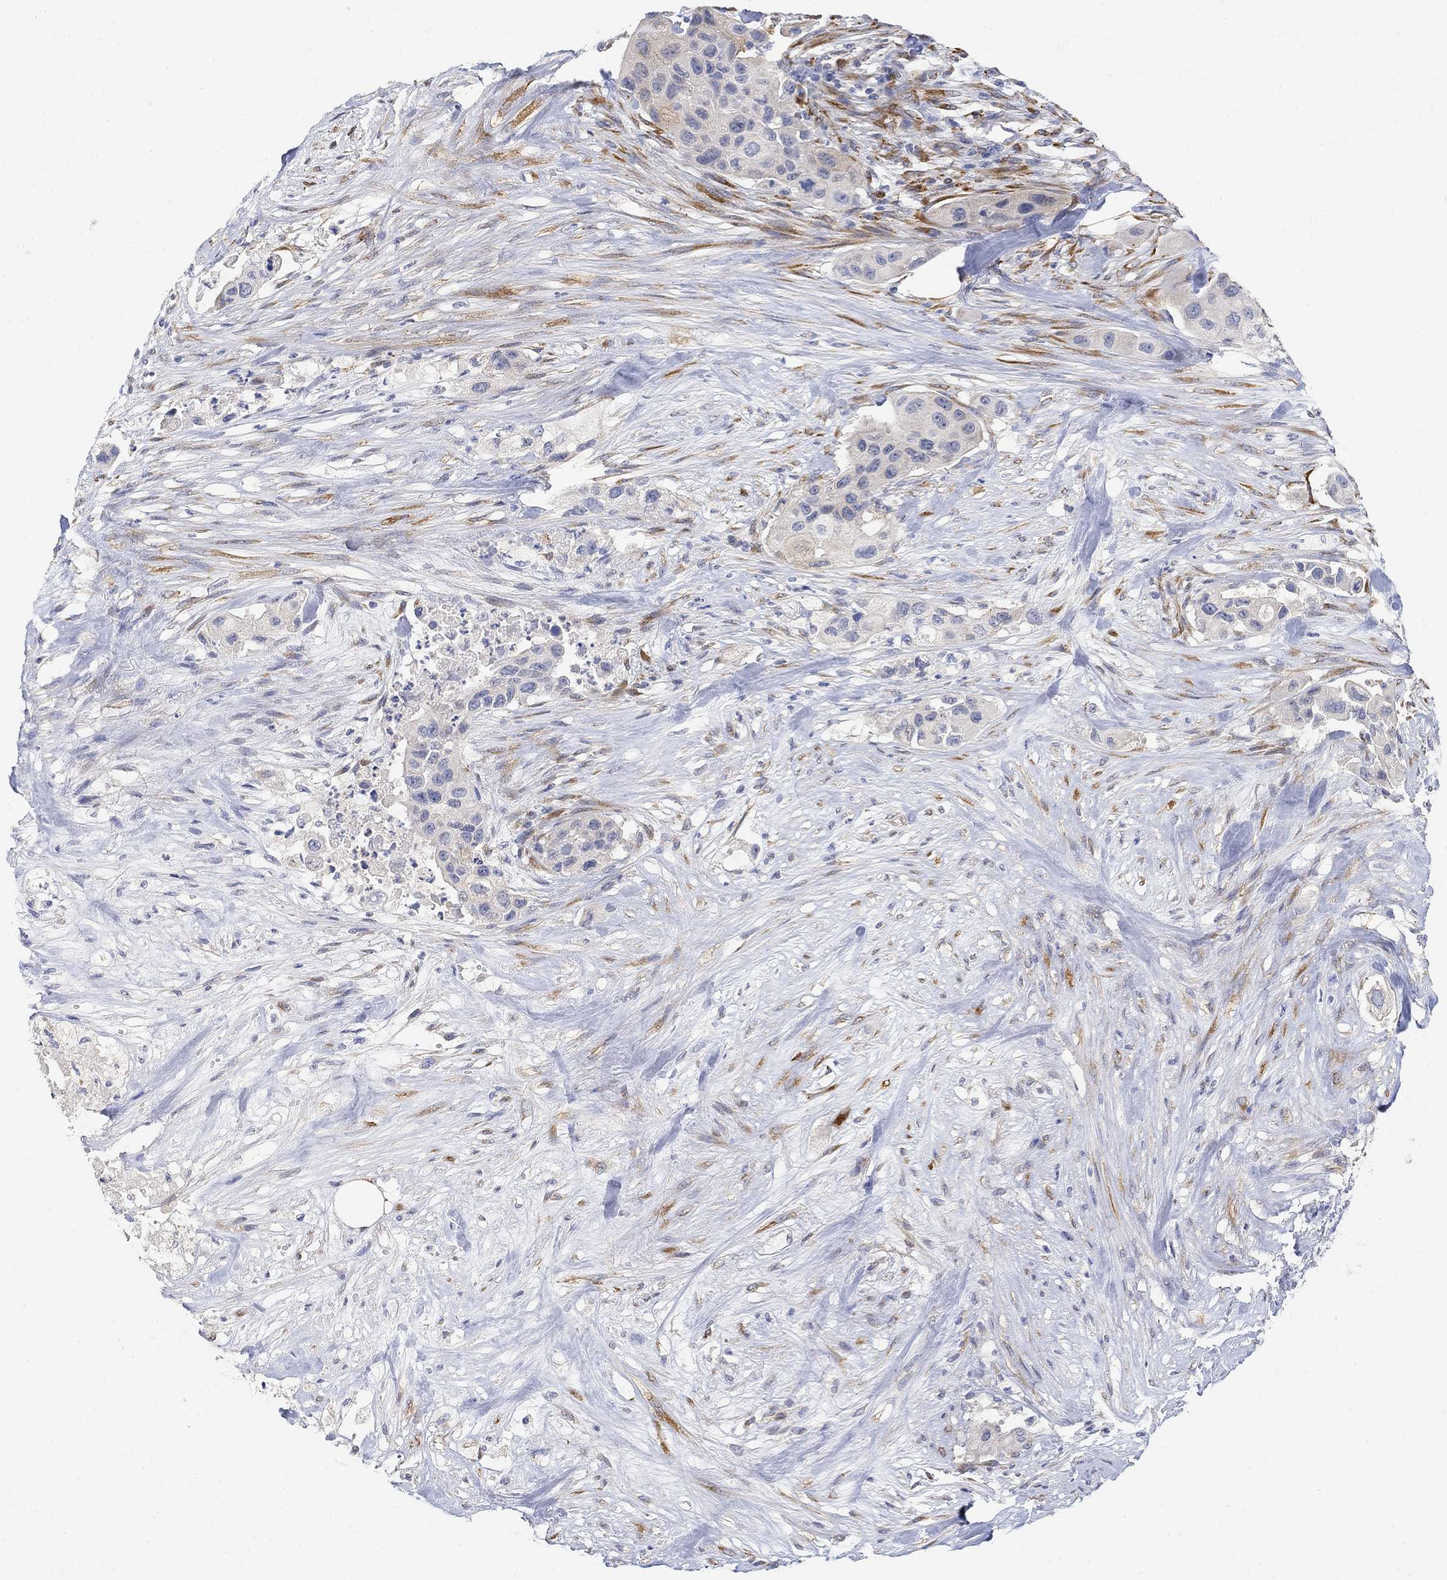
{"staining": {"intensity": "negative", "quantity": "none", "location": "none"}, "tissue": "urothelial cancer", "cell_type": "Tumor cells", "image_type": "cancer", "snomed": [{"axis": "morphology", "description": "Urothelial carcinoma, High grade"}, {"axis": "topography", "description": "Urinary bladder"}], "caption": "Histopathology image shows no significant protein staining in tumor cells of high-grade urothelial carcinoma.", "gene": "FNDC5", "patient": {"sex": "female", "age": 73}}